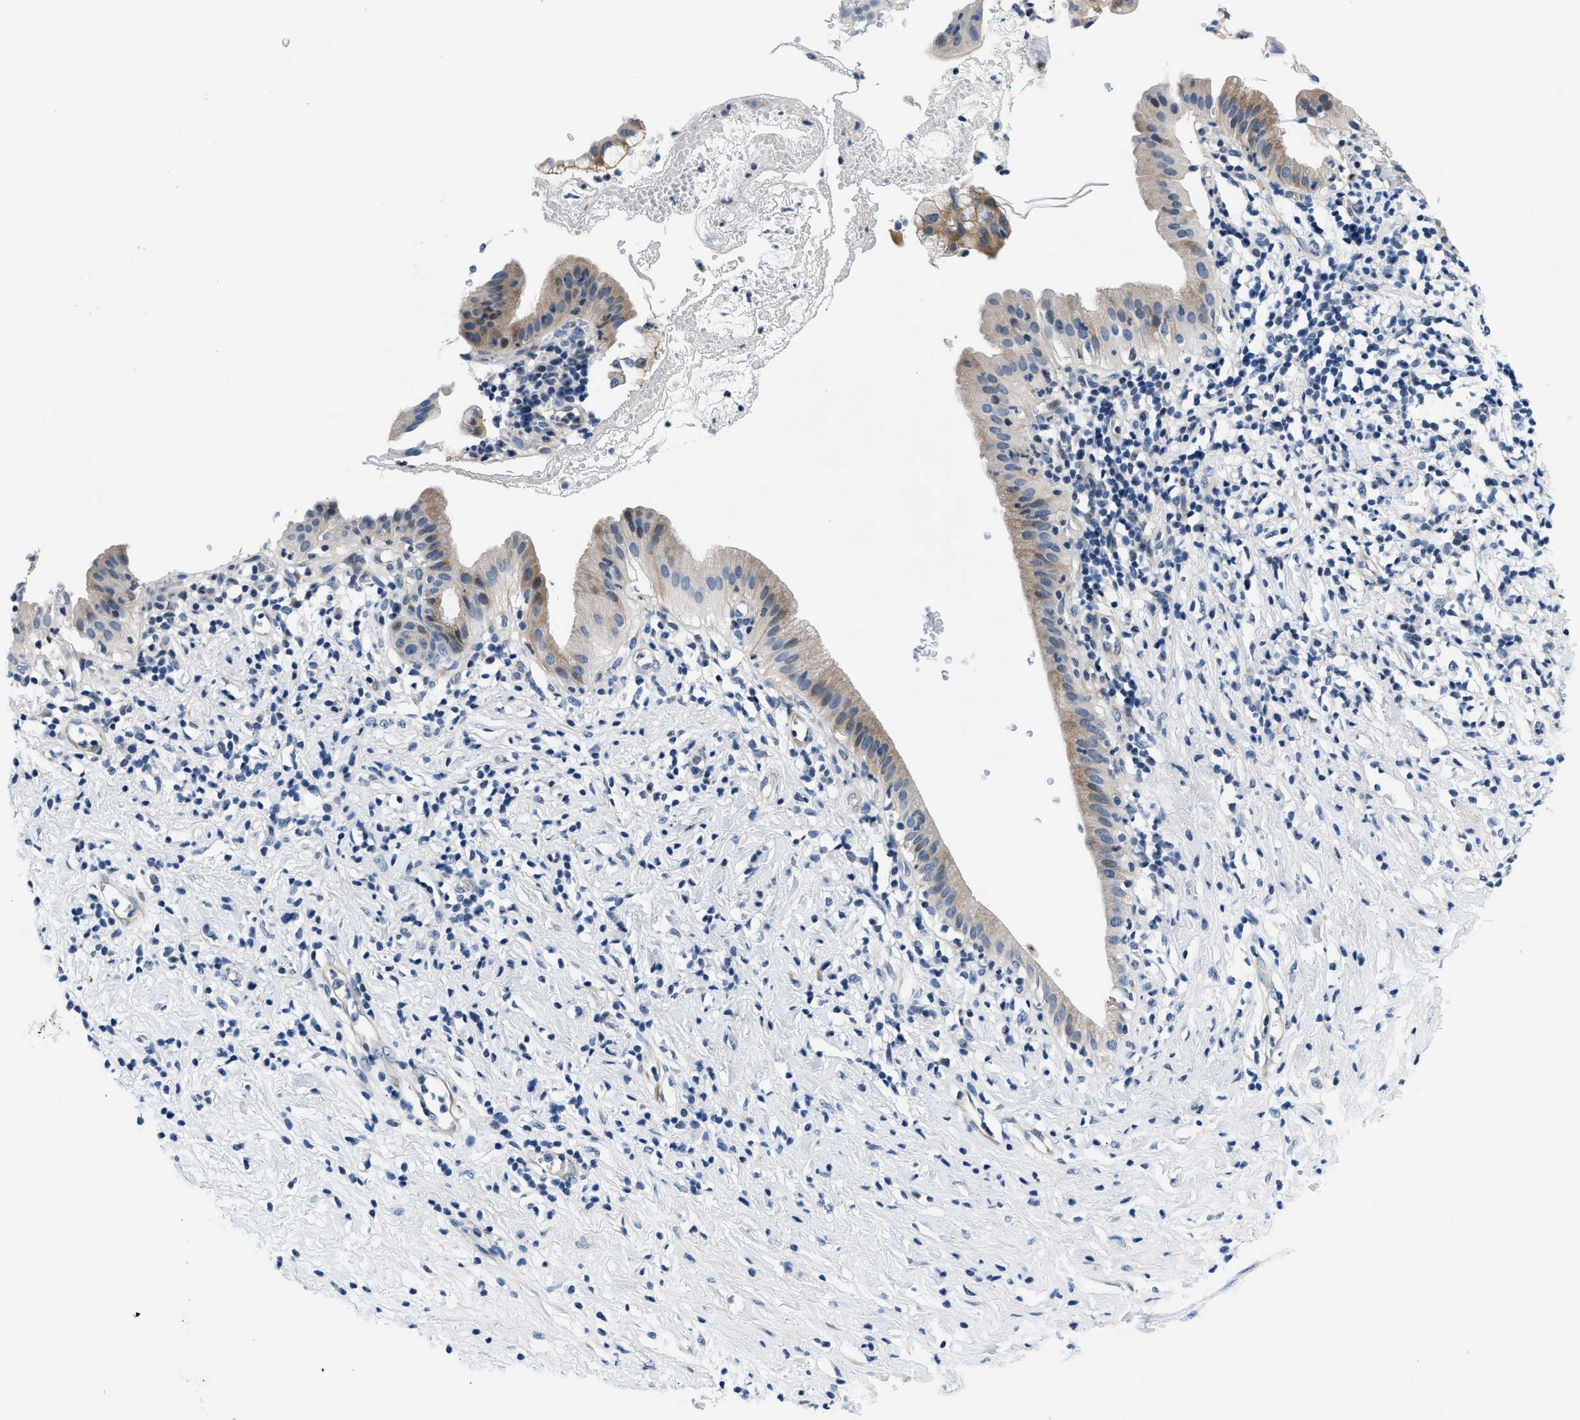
{"staining": {"intensity": "moderate", "quantity": "25%-75%", "location": "cytoplasmic/membranous,nuclear"}, "tissue": "pancreatic cancer", "cell_type": "Tumor cells", "image_type": "cancer", "snomed": [{"axis": "morphology", "description": "Adenocarcinoma, NOS"}, {"axis": "morphology", "description": "Adenocarcinoma, metastatic, NOS"}, {"axis": "topography", "description": "Lymph node"}, {"axis": "topography", "description": "Pancreas"}, {"axis": "topography", "description": "Duodenum"}], "caption": "A photomicrograph of human metastatic adenocarcinoma (pancreatic) stained for a protein reveals moderate cytoplasmic/membranous and nuclear brown staining in tumor cells.", "gene": "FDCSP", "patient": {"sex": "female", "age": 64}}